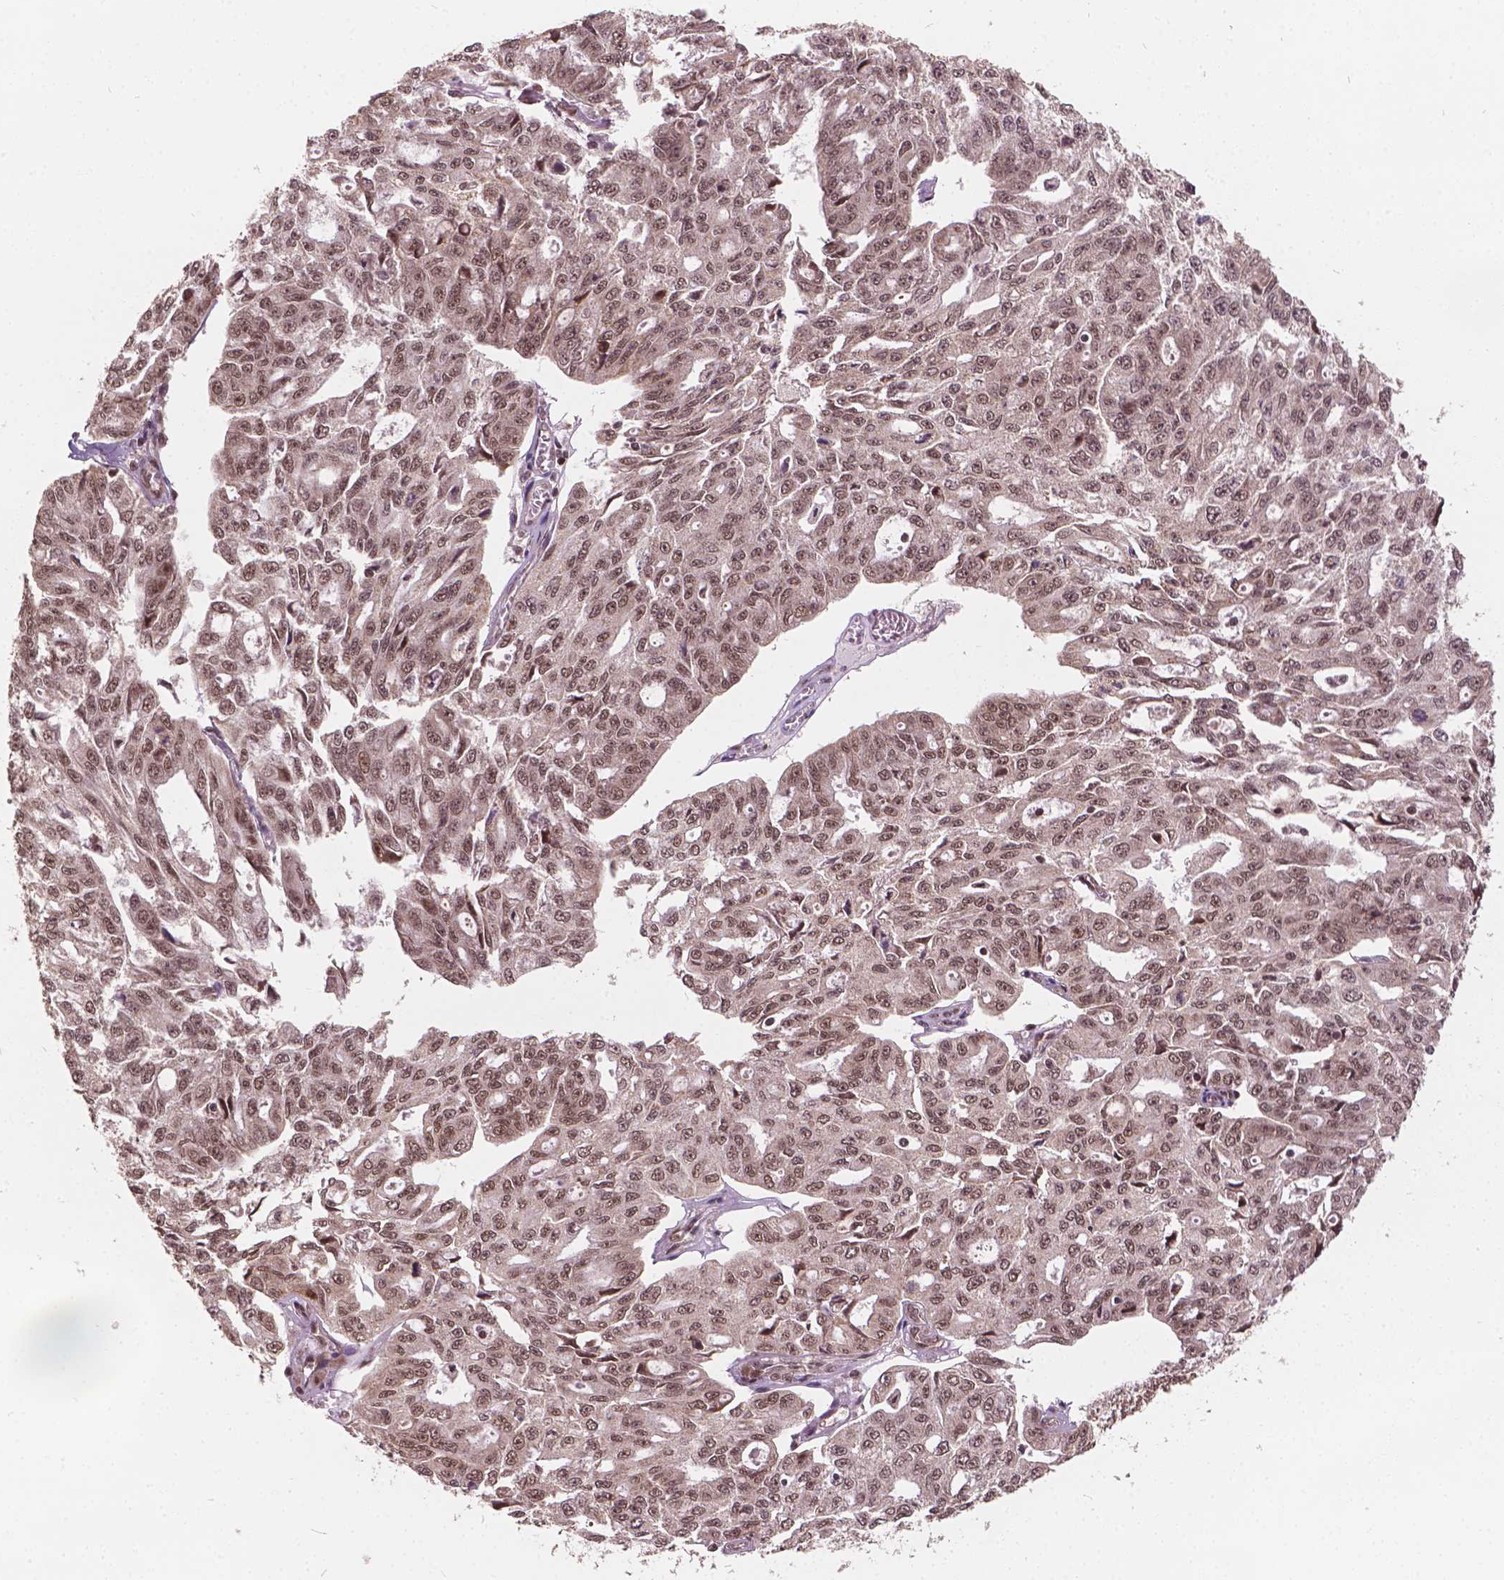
{"staining": {"intensity": "moderate", "quantity": ">75%", "location": "nuclear"}, "tissue": "ovarian cancer", "cell_type": "Tumor cells", "image_type": "cancer", "snomed": [{"axis": "morphology", "description": "Carcinoma, endometroid"}, {"axis": "topography", "description": "Ovary"}], "caption": "Immunohistochemical staining of human ovarian cancer reveals moderate nuclear protein expression in approximately >75% of tumor cells.", "gene": "GPS2", "patient": {"sex": "female", "age": 65}}